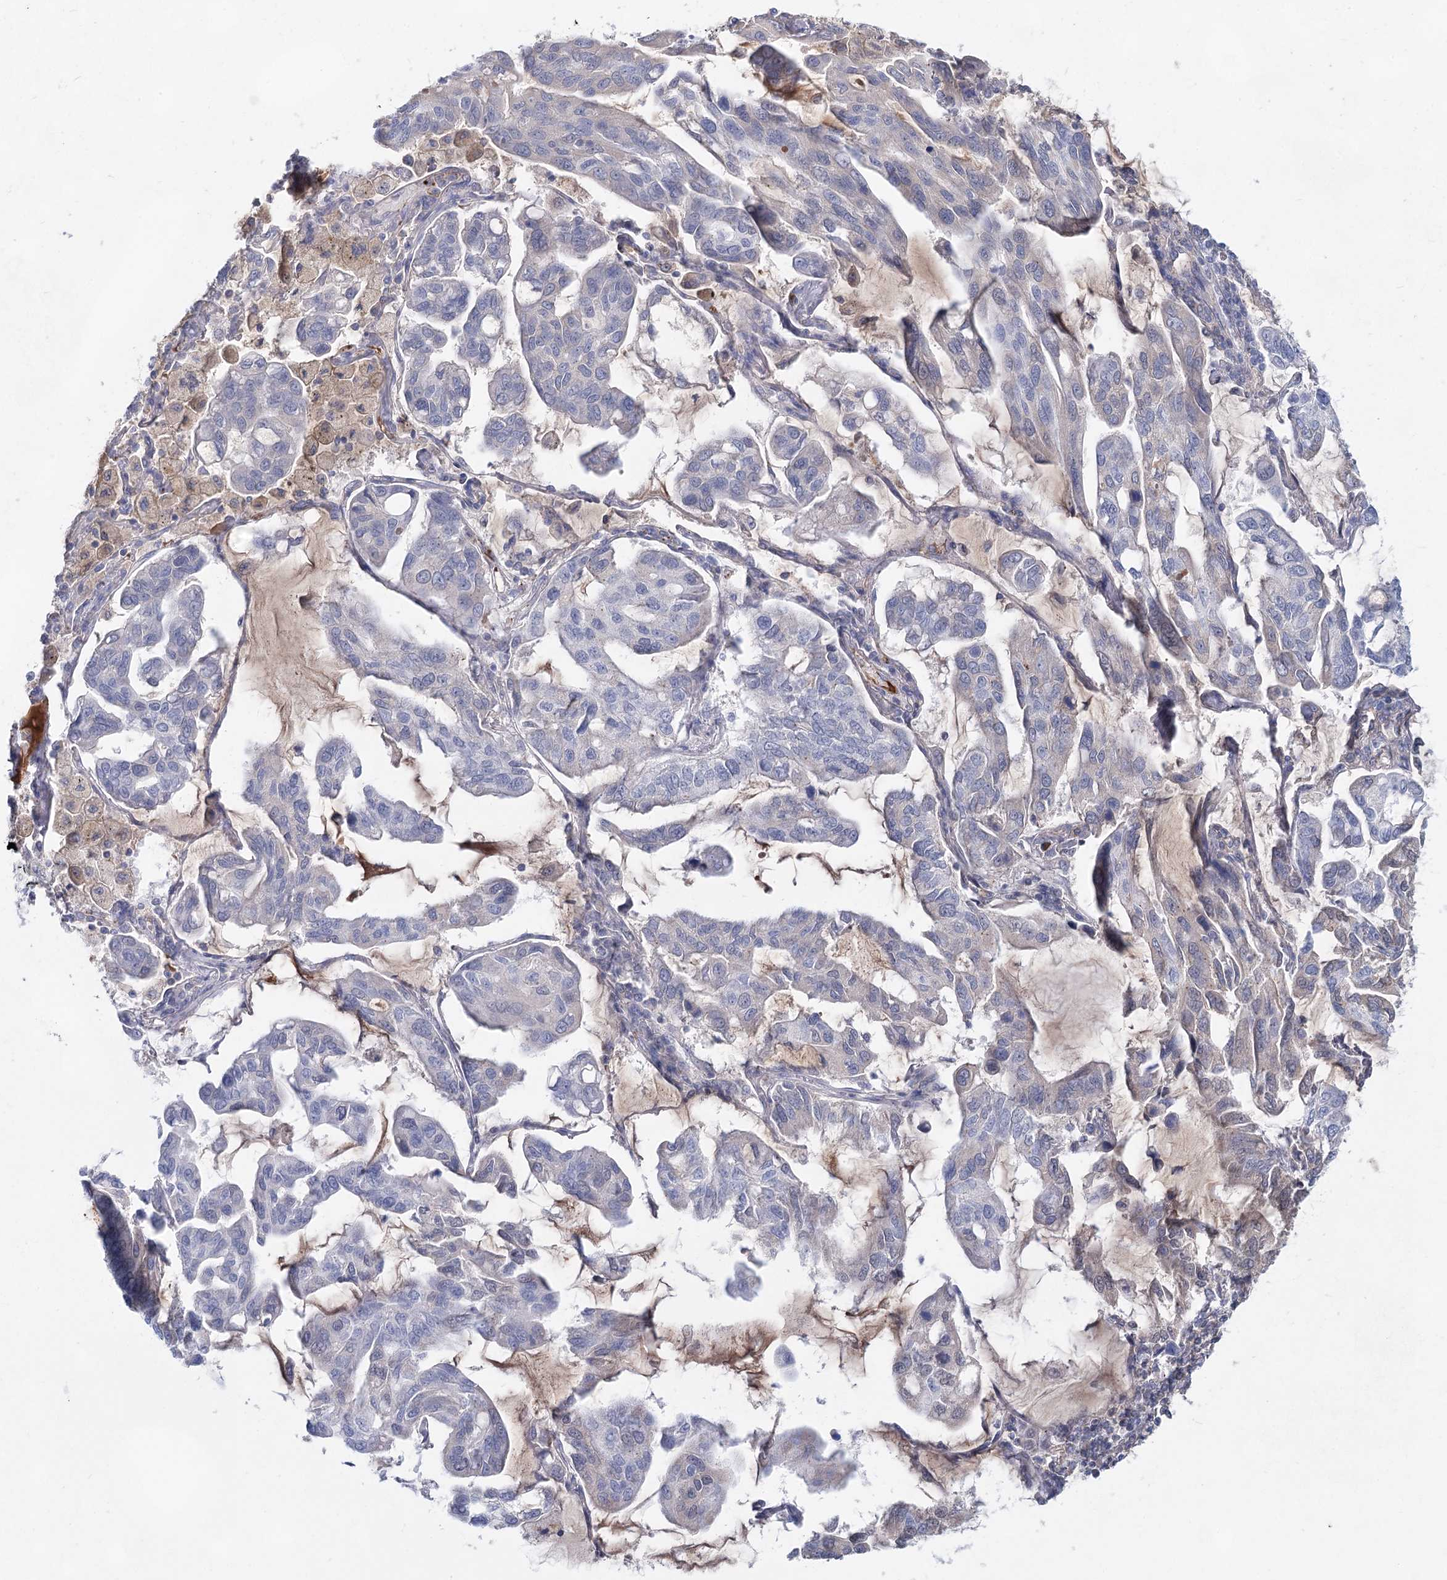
{"staining": {"intensity": "negative", "quantity": "none", "location": "none"}, "tissue": "lung cancer", "cell_type": "Tumor cells", "image_type": "cancer", "snomed": [{"axis": "morphology", "description": "Adenocarcinoma, NOS"}, {"axis": "topography", "description": "Lung"}], "caption": "Immunohistochemistry micrograph of neoplastic tissue: human lung adenocarcinoma stained with DAB (3,3'-diaminobenzidine) reveals no significant protein expression in tumor cells.", "gene": "TASOR2", "patient": {"sex": "male", "age": 64}}